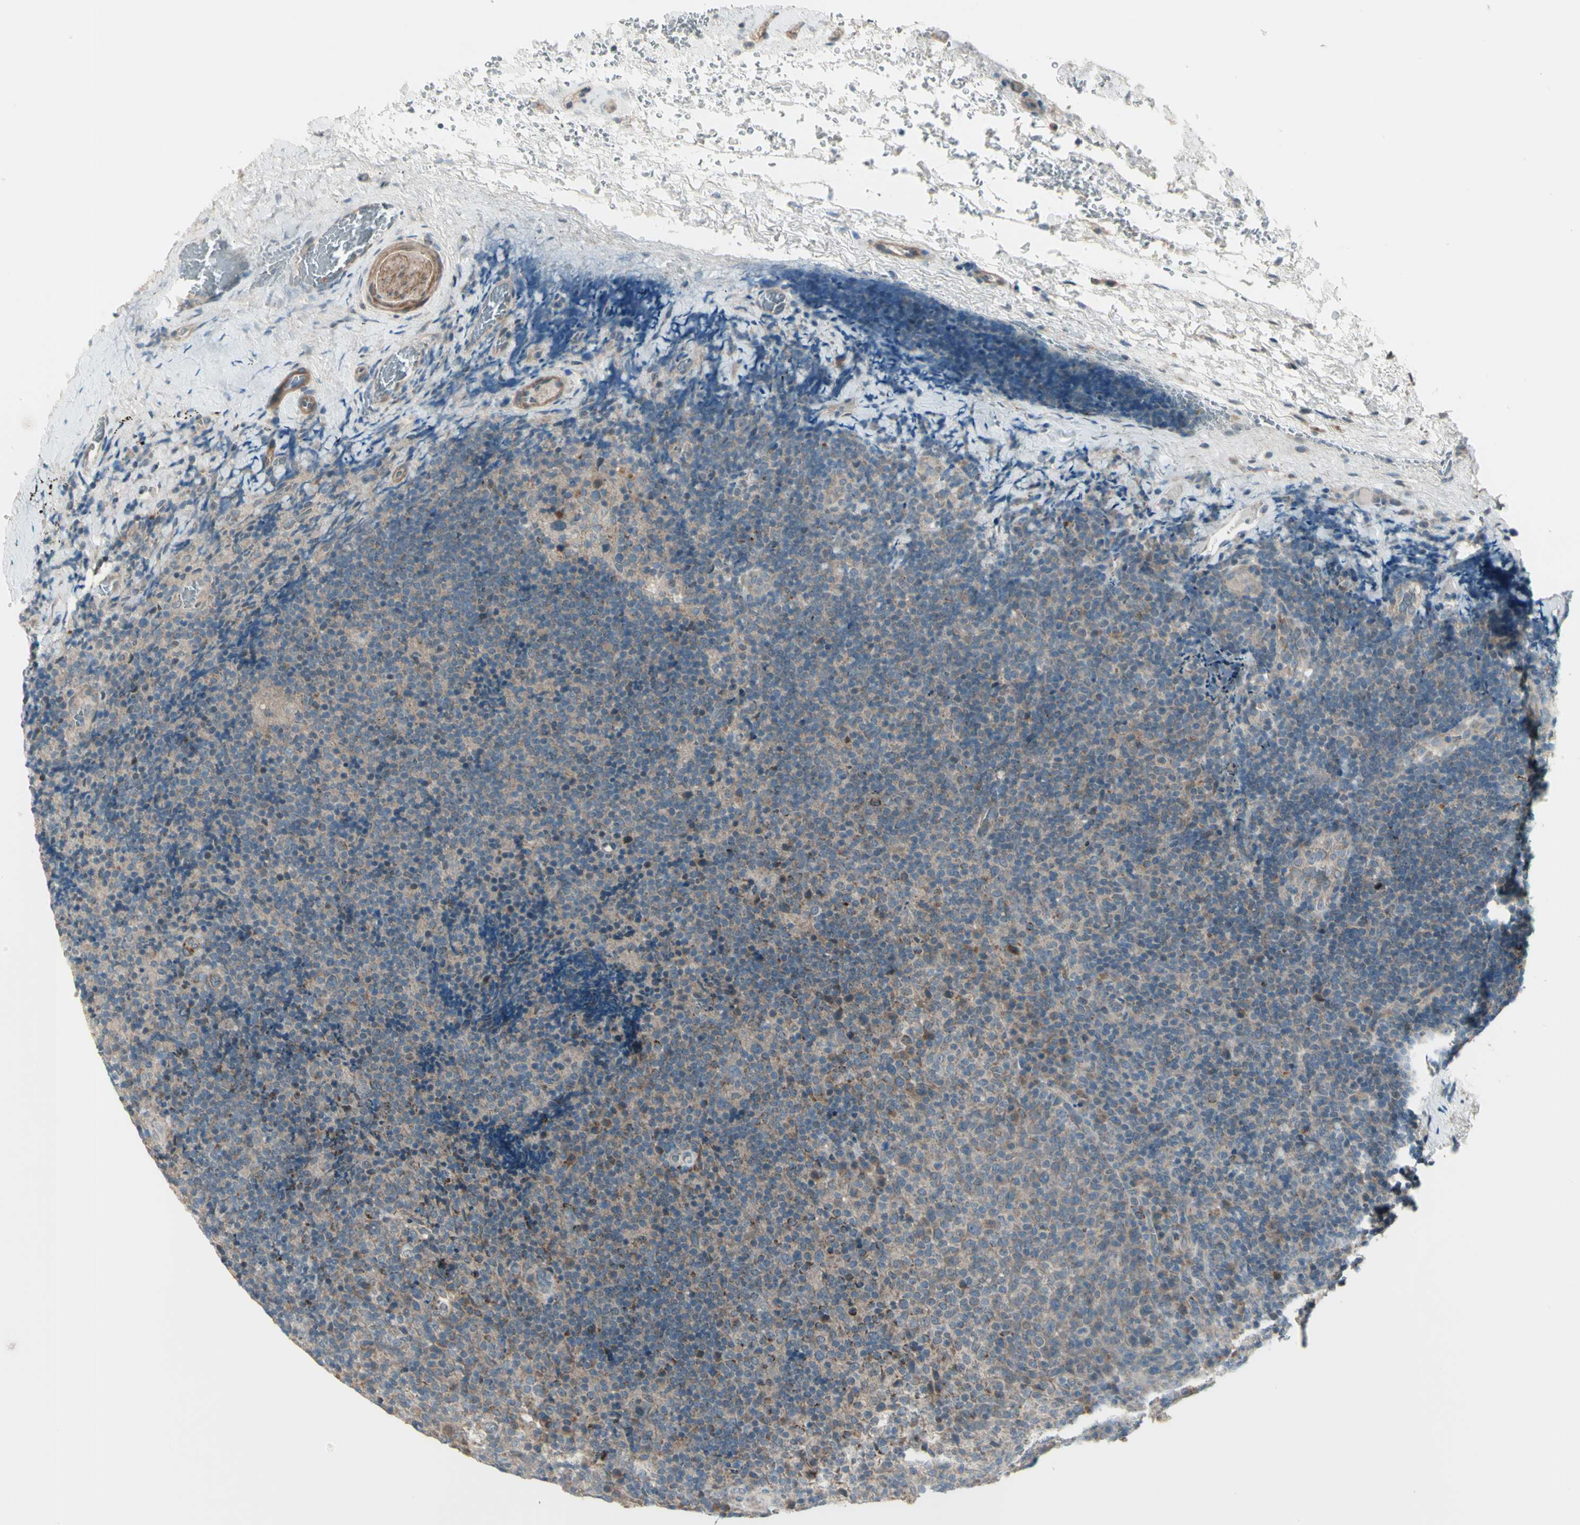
{"staining": {"intensity": "weak", "quantity": ">75%", "location": "cytoplasmic/membranous"}, "tissue": "lymphoma", "cell_type": "Tumor cells", "image_type": "cancer", "snomed": [{"axis": "morphology", "description": "Malignant lymphoma, non-Hodgkin's type, High grade"}, {"axis": "topography", "description": "Tonsil"}], "caption": "Malignant lymphoma, non-Hodgkin's type (high-grade) stained for a protein (brown) reveals weak cytoplasmic/membranous positive positivity in about >75% of tumor cells.", "gene": "OSTM1", "patient": {"sex": "female", "age": 36}}